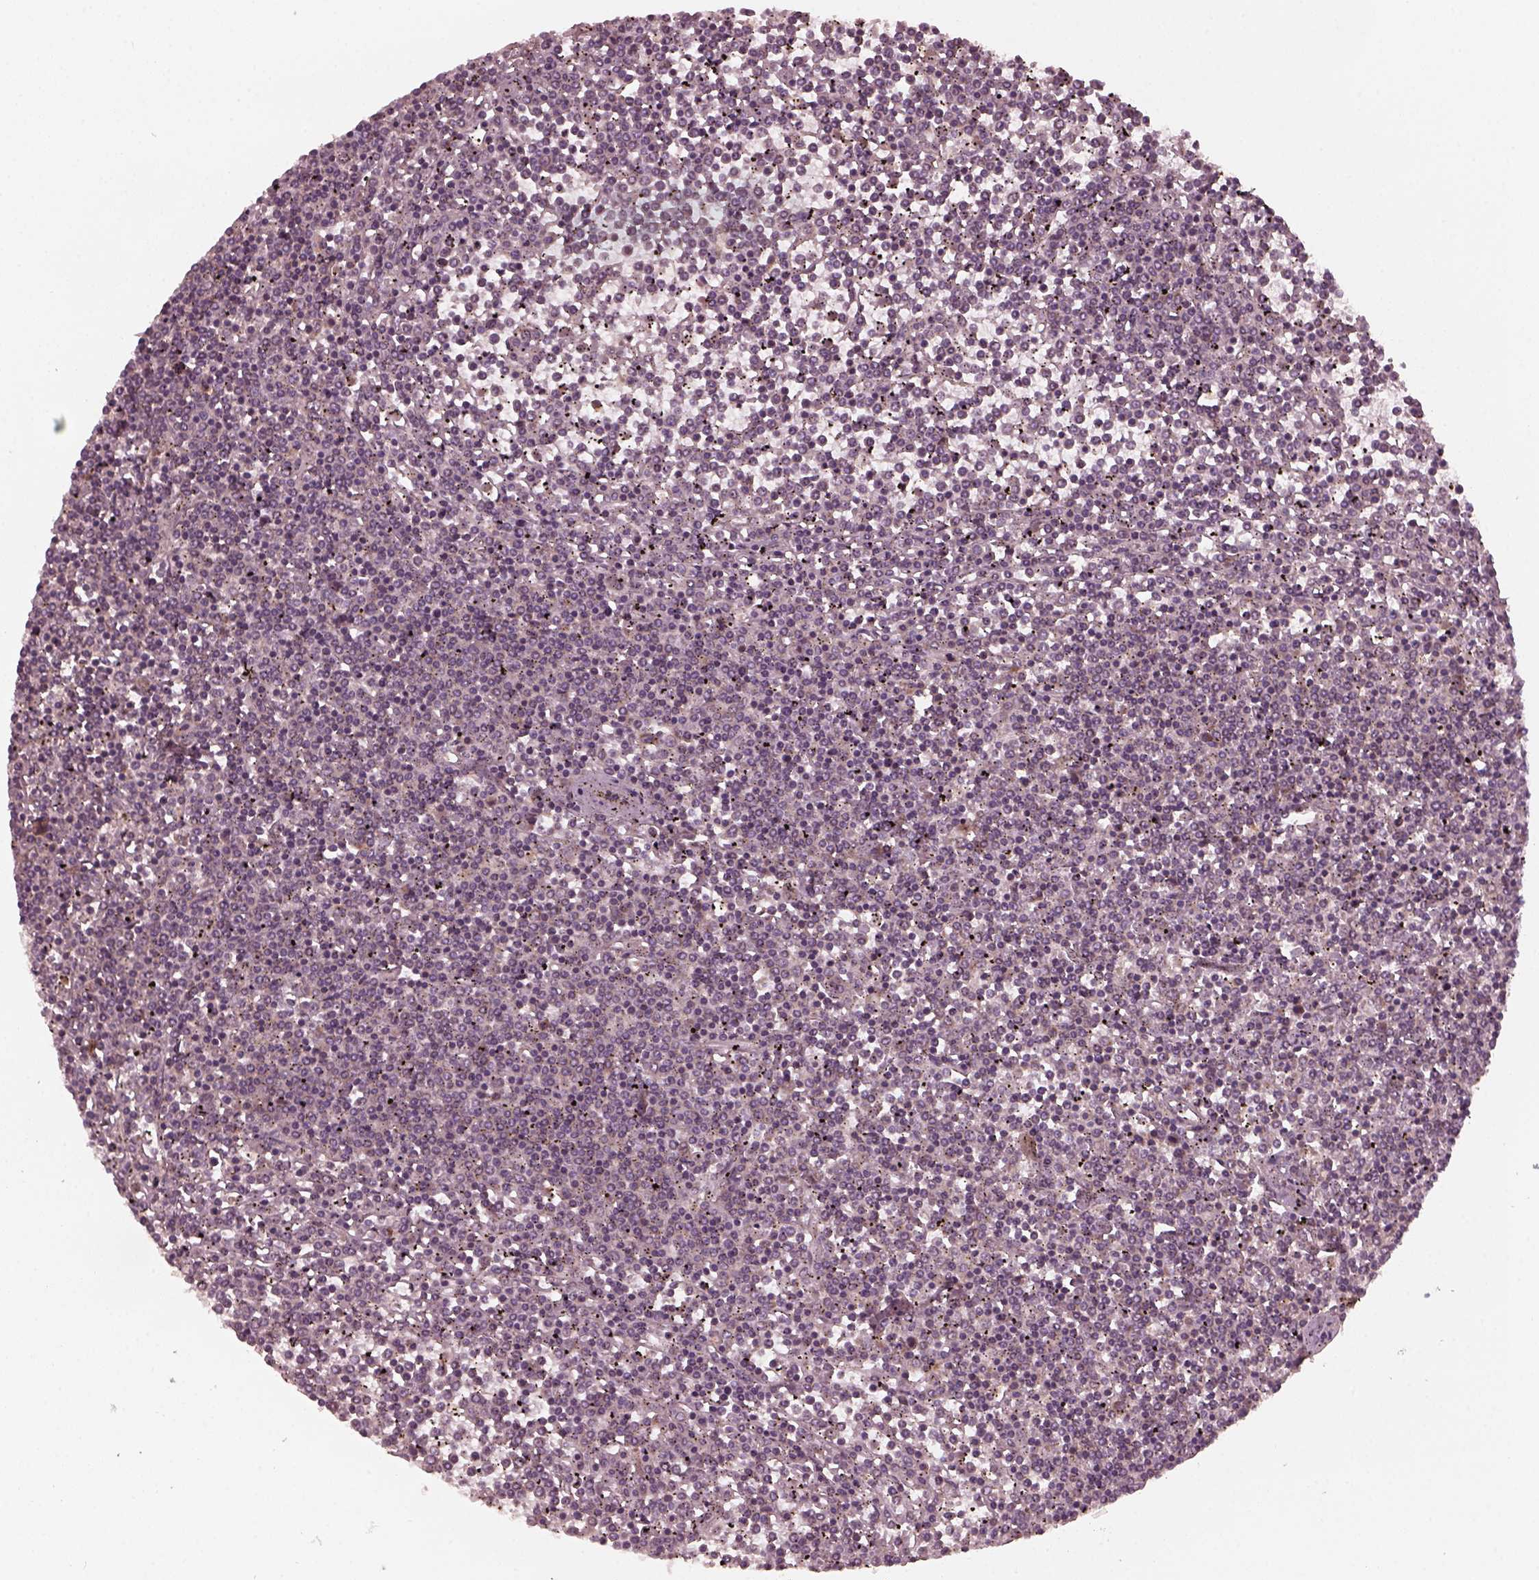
{"staining": {"intensity": "weak", "quantity": "<25%", "location": "cytoplasmic/membranous"}, "tissue": "lymphoma", "cell_type": "Tumor cells", "image_type": "cancer", "snomed": [{"axis": "morphology", "description": "Malignant lymphoma, non-Hodgkin's type, Low grade"}, {"axis": "topography", "description": "Spleen"}], "caption": "Immunohistochemistry (IHC) micrograph of lymphoma stained for a protein (brown), which reveals no expression in tumor cells.", "gene": "FAF2", "patient": {"sex": "female", "age": 19}}